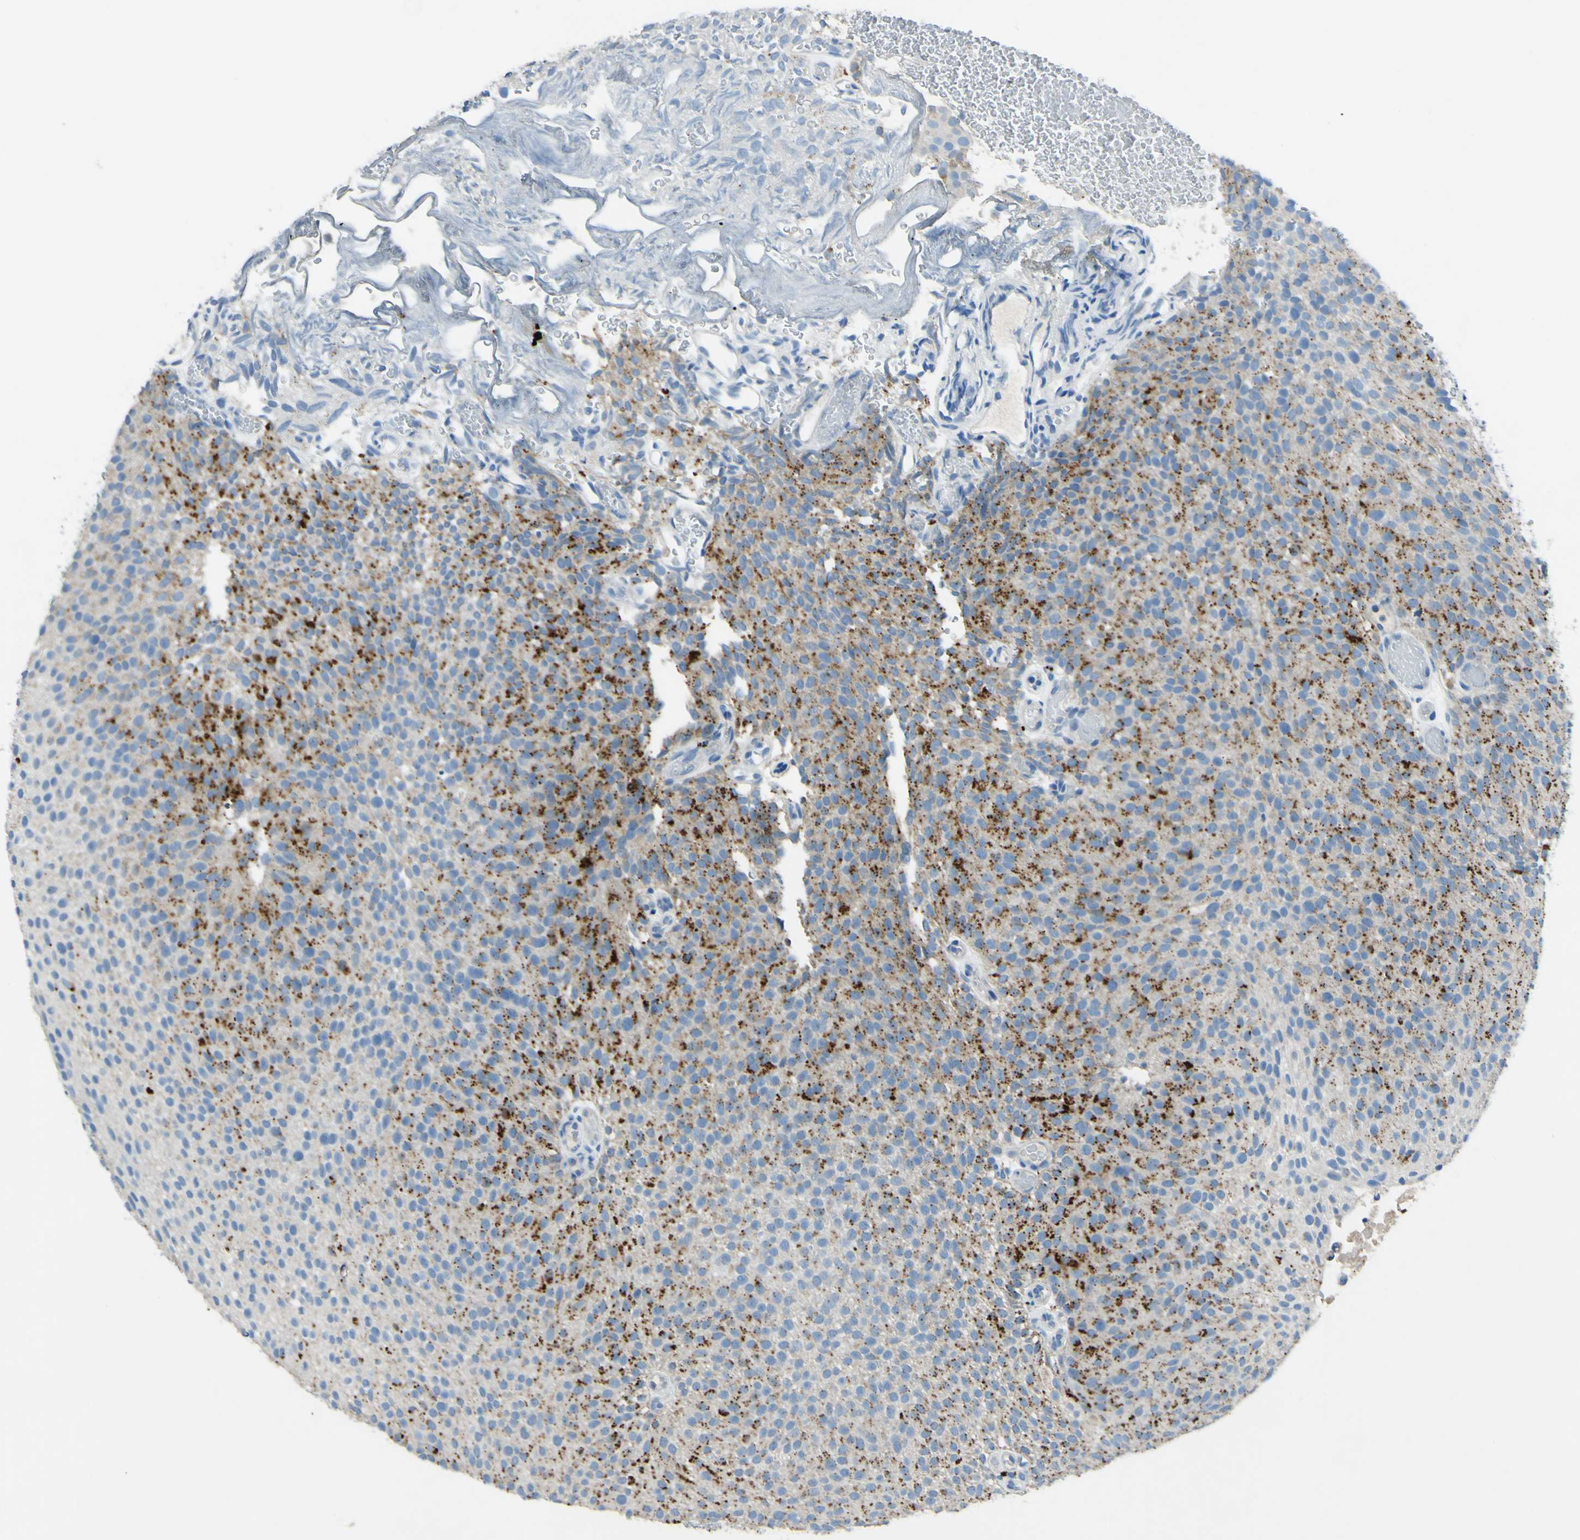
{"staining": {"intensity": "moderate", "quantity": "25%-75%", "location": "cytoplasmic/membranous"}, "tissue": "urothelial cancer", "cell_type": "Tumor cells", "image_type": "cancer", "snomed": [{"axis": "morphology", "description": "Urothelial carcinoma, Low grade"}, {"axis": "topography", "description": "Urinary bladder"}], "caption": "DAB immunohistochemical staining of human urothelial cancer exhibits moderate cytoplasmic/membranous protein positivity in about 25%-75% of tumor cells. (DAB IHC with brightfield microscopy, high magnification).", "gene": "CDH10", "patient": {"sex": "male", "age": 78}}